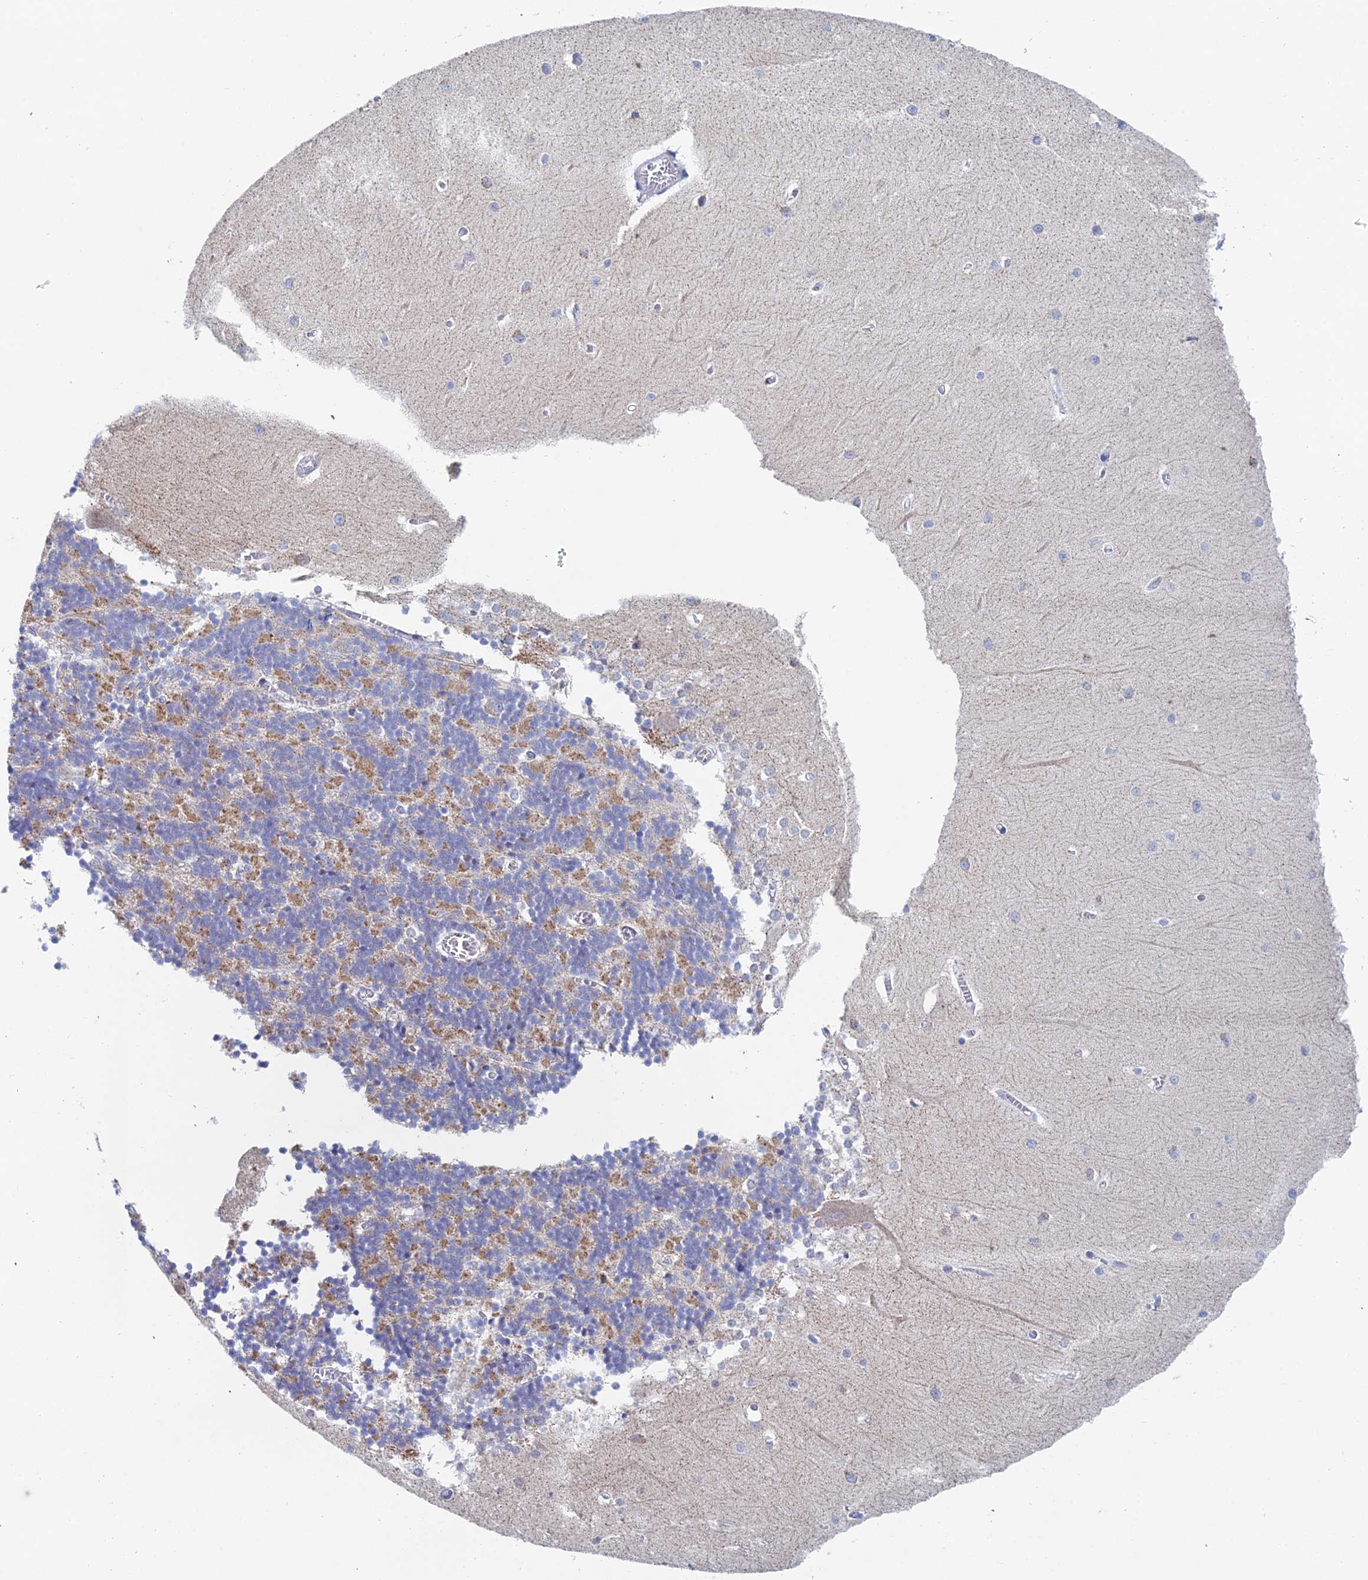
{"staining": {"intensity": "moderate", "quantity": "25%-75%", "location": "cytoplasmic/membranous"}, "tissue": "cerebellum", "cell_type": "Cells in granular layer", "image_type": "normal", "snomed": [{"axis": "morphology", "description": "Normal tissue, NOS"}, {"axis": "topography", "description": "Cerebellum"}], "caption": "Cells in granular layer exhibit medium levels of moderate cytoplasmic/membranous positivity in about 25%-75% of cells in normal cerebellum.", "gene": "ACSM1", "patient": {"sex": "male", "age": 37}}